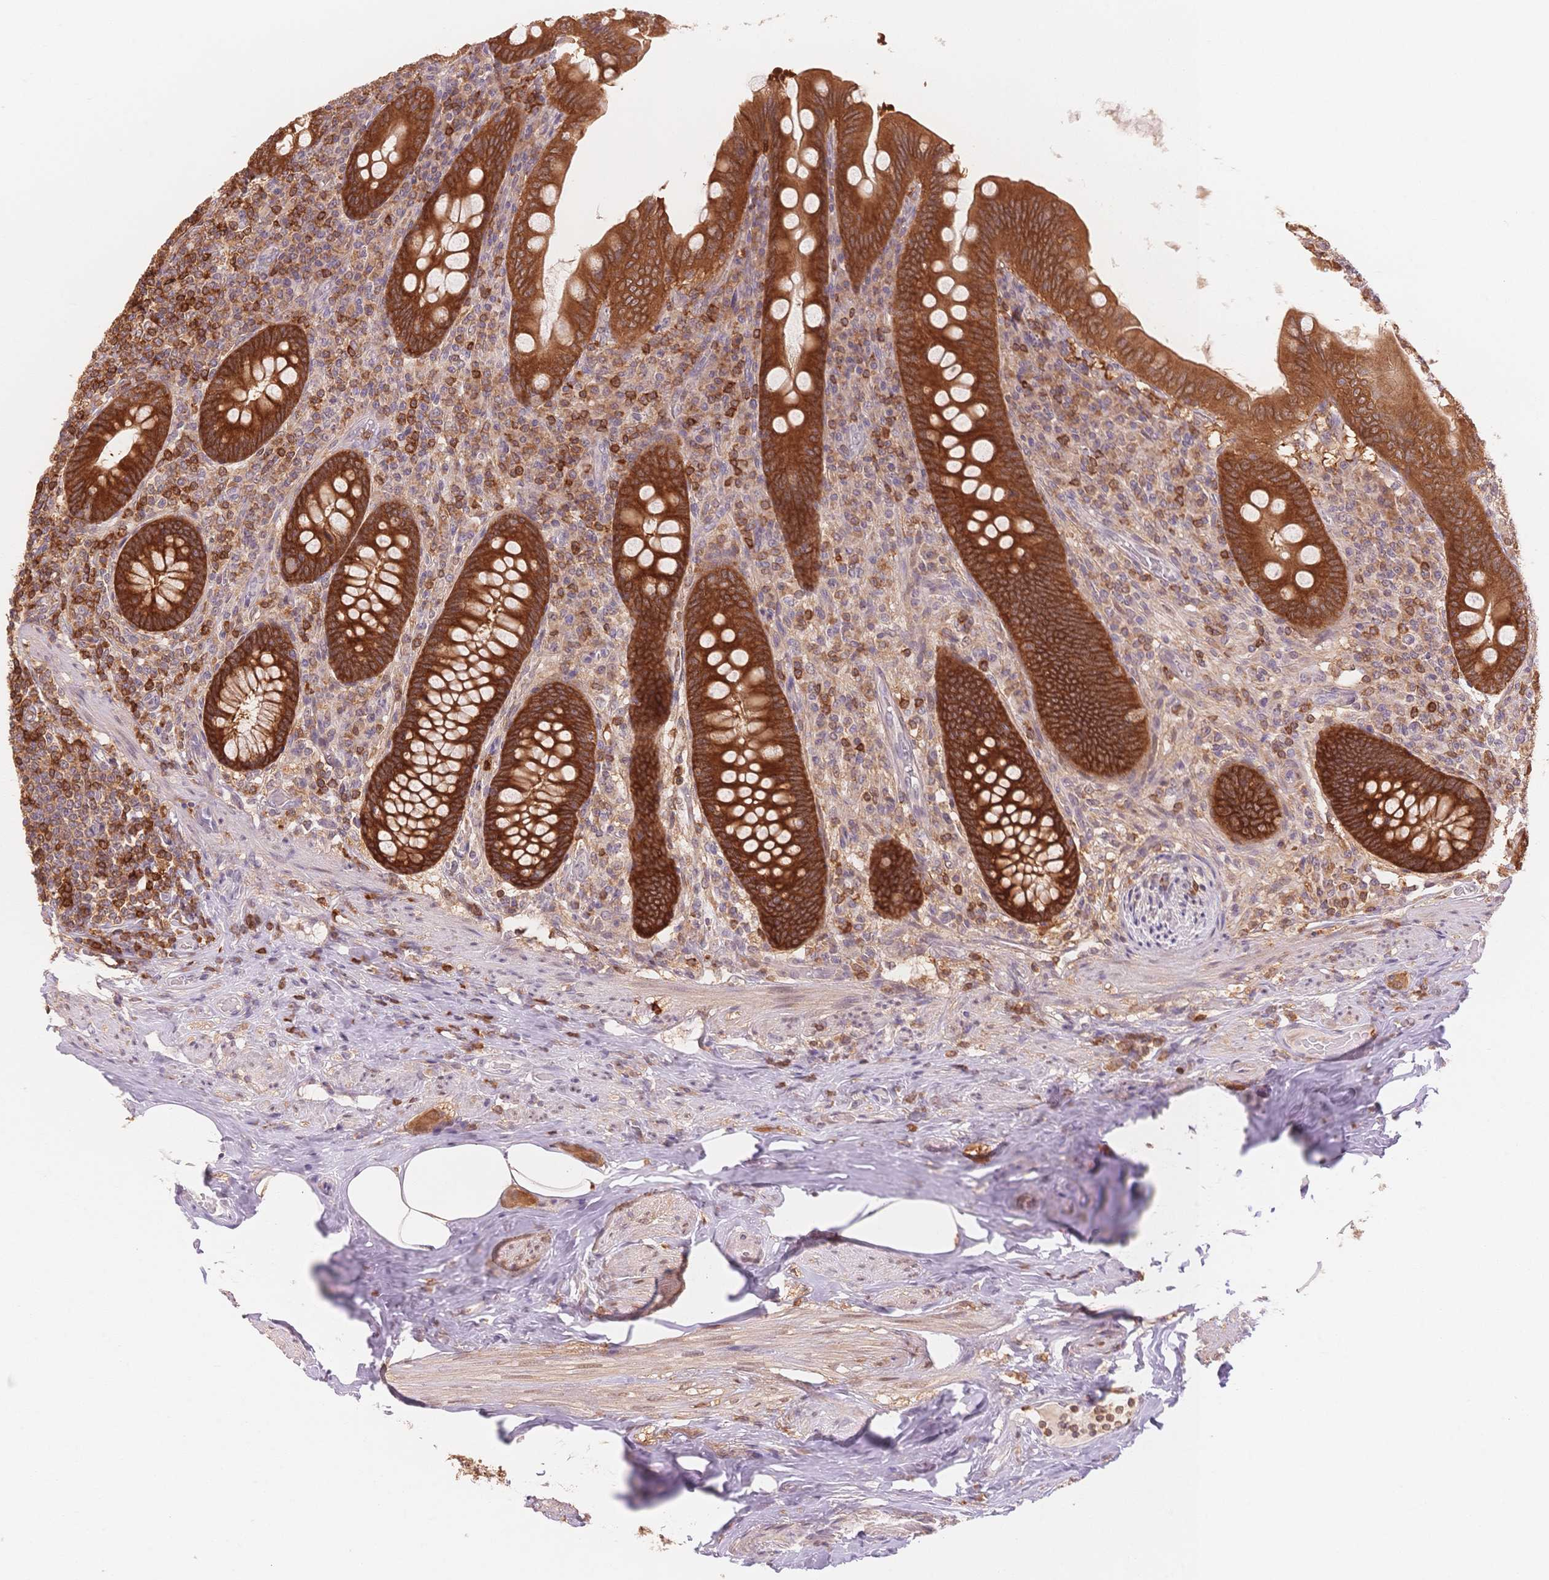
{"staining": {"intensity": "strong", "quantity": ">75%", "location": "cytoplasmic/membranous"}, "tissue": "appendix", "cell_type": "Glandular cells", "image_type": "normal", "snomed": [{"axis": "morphology", "description": "Normal tissue, NOS"}, {"axis": "topography", "description": "Appendix"}], "caption": "A micrograph of human appendix stained for a protein displays strong cytoplasmic/membranous brown staining in glandular cells. (DAB (3,3'-diaminobenzidine) = brown stain, brightfield microscopy at high magnification).", "gene": "STK39", "patient": {"sex": "male", "age": 71}}